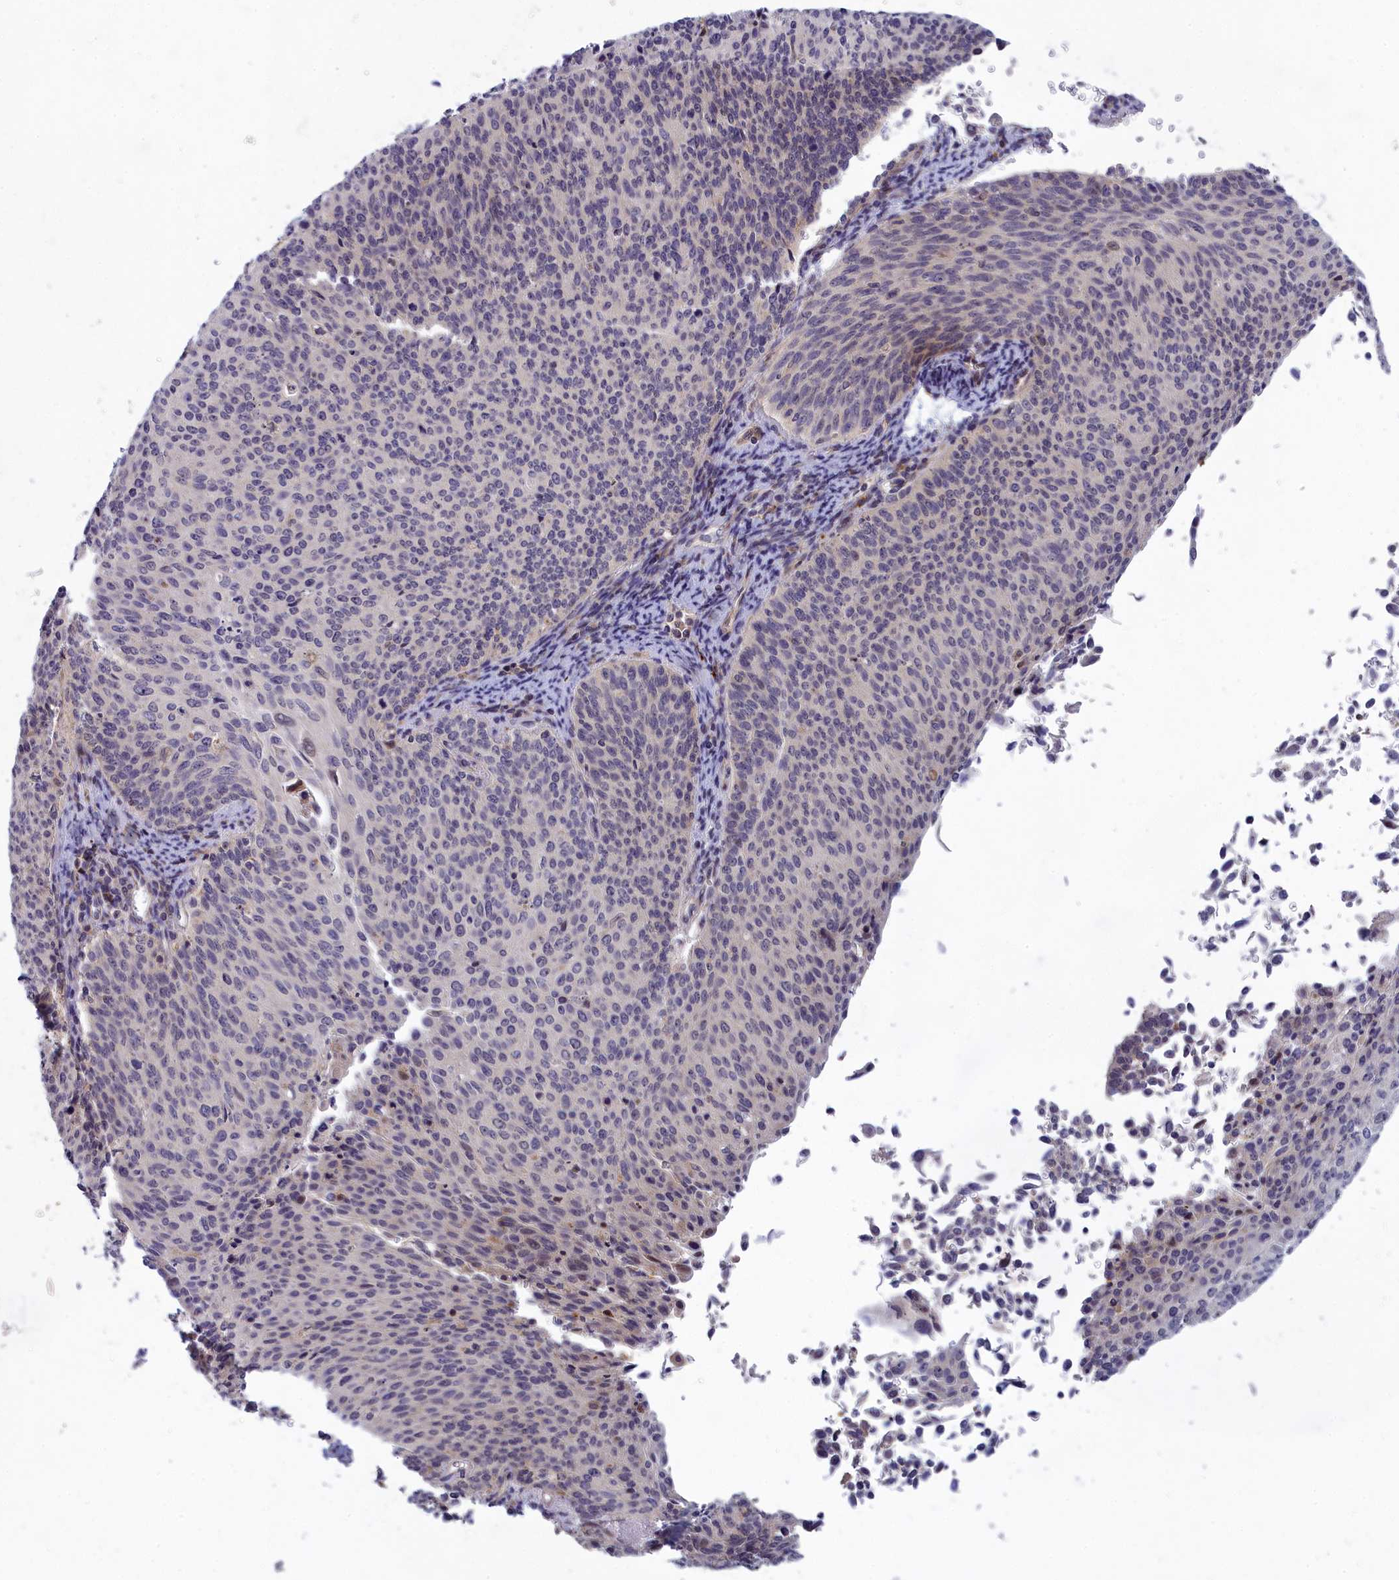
{"staining": {"intensity": "negative", "quantity": "none", "location": "none"}, "tissue": "cervical cancer", "cell_type": "Tumor cells", "image_type": "cancer", "snomed": [{"axis": "morphology", "description": "Squamous cell carcinoma, NOS"}, {"axis": "topography", "description": "Cervix"}], "caption": "IHC image of neoplastic tissue: cervical cancer stained with DAB (3,3'-diaminobenzidine) exhibits no significant protein staining in tumor cells. Brightfield microscopy of immunohistochemistry stained with DAB (3,3'-diaminobenzidine) (brown) and hematoxylin (blue), captured at high magnification.", "gene": "BLTP2", "patient": {"sex": "female", "age": 55}}